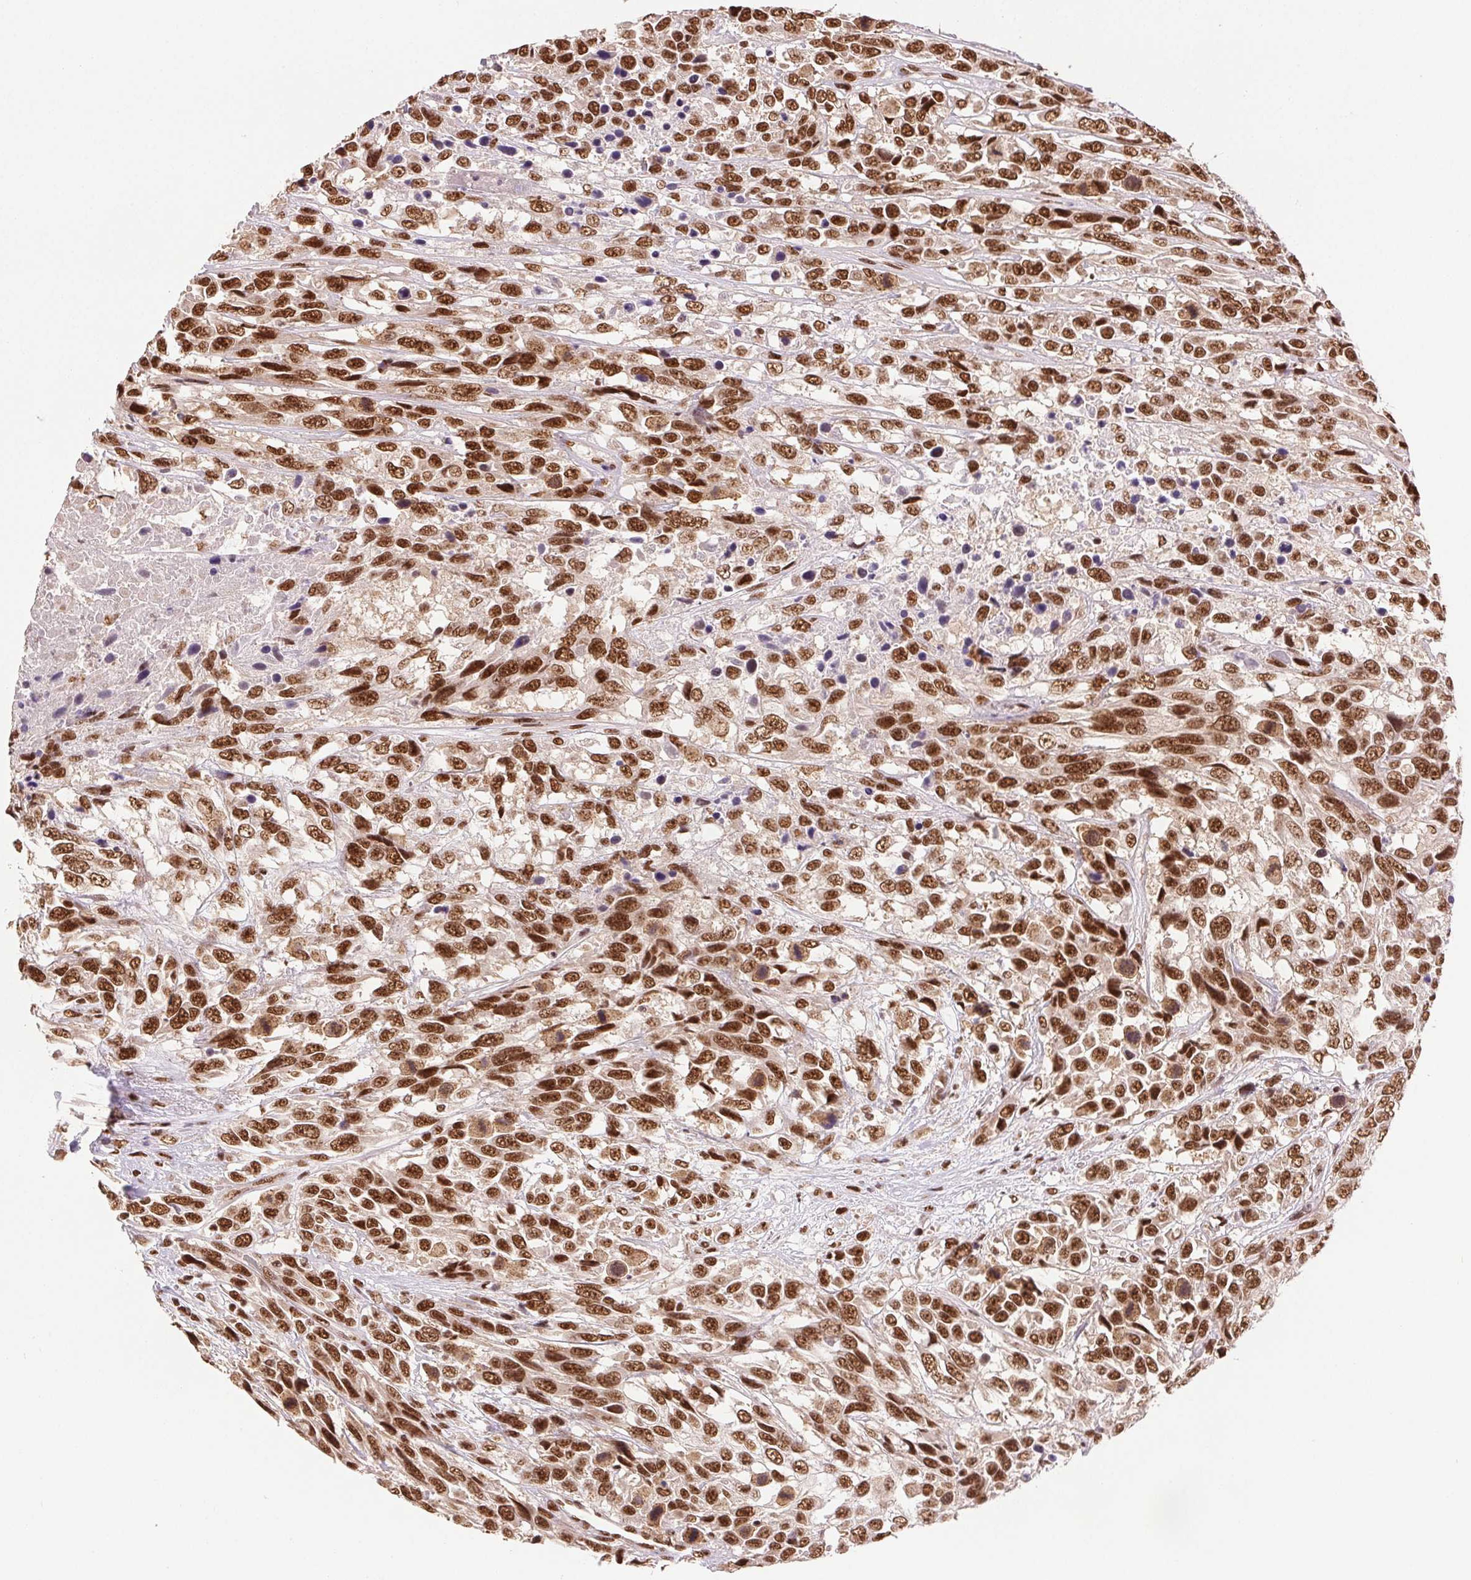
{"staining": {"intensity": "strong", "quantity": ">75%", "location": "nuclear"}, "tissue": "urothelial cancer", "cell_type": "Tumor cells", "image_type": "cancer", "snomed": [{"axis": "morphology", "description": "Urothelial carcinoma, High grade"}, {"axis": "topography", "description": "Urinary bladder"}], "caption": "The image shows immunohistochemical staining of urothelial cancer. There is strong nuclear expression is present in about >75% of tumor cells.", "gene": "IK", "patient": {"sex": "female", "age": 70}}